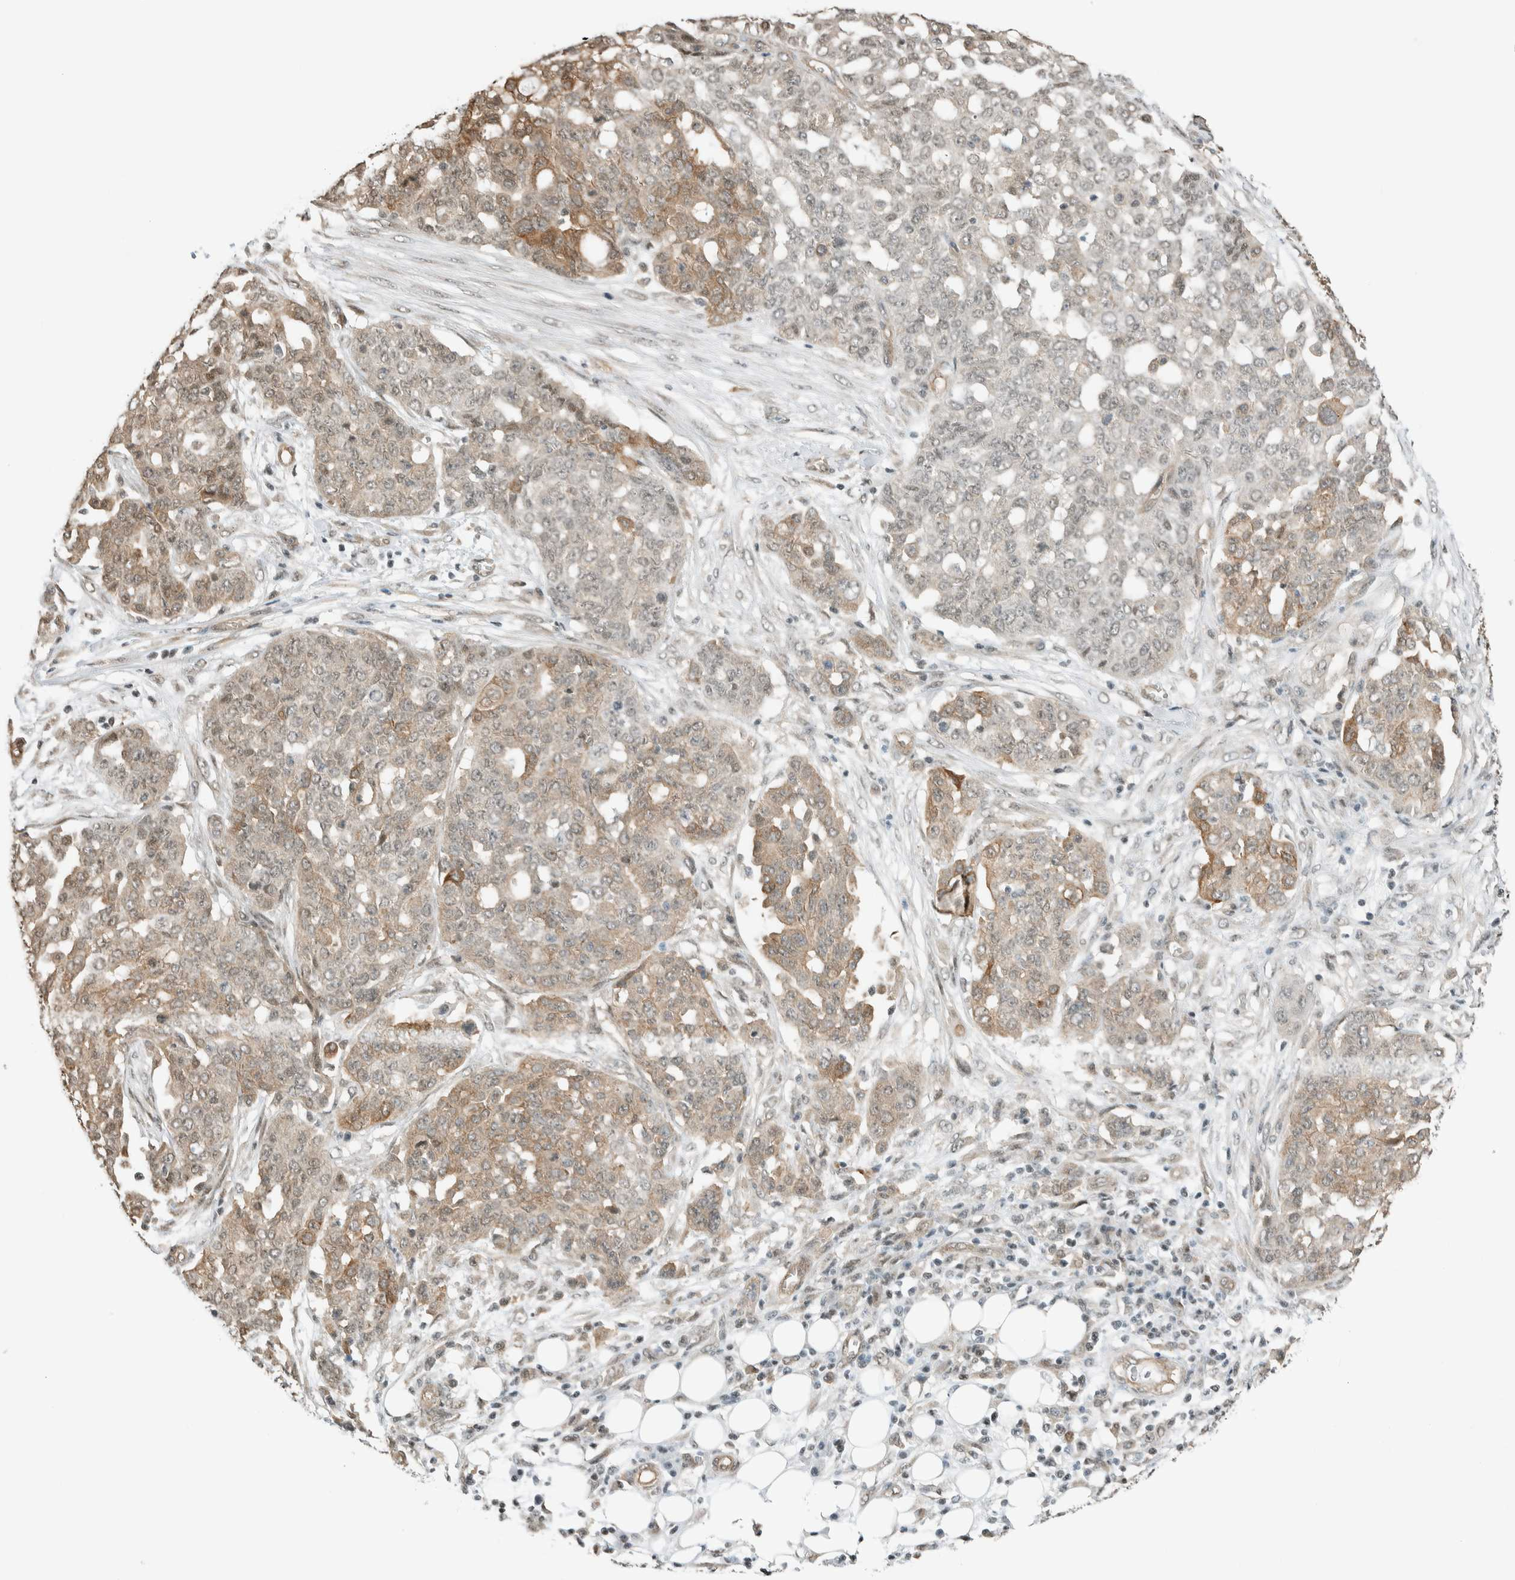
{"staining": {"intensity": "weak", "quantity": ">75%", "location": "cytoplasmic/membranous,nuclear"}, "tissue": "ovarian cancer", "cell_type": "Tumor cells", "image_type": "cancer", "snomed": [{"axis": "morphology", "description": "Cystadenocarcinoma, serous, NOS"}, {"axis": "topography", "description": "Soft tissue"}, {"axis": "topography", "description": "Ovary"}], "caption": "Protein expression analysis of ovarian cancer (serous cystadenocarcinoma) reveals weak cytoplasmic/membranous and nuclear positivity in about >75% of tumor cells. (brown staining indicates protein expression, while blue staining denotes nuclei).", "gene": "NIBAN2", "patient": {"sex": "female", "age": 57}}